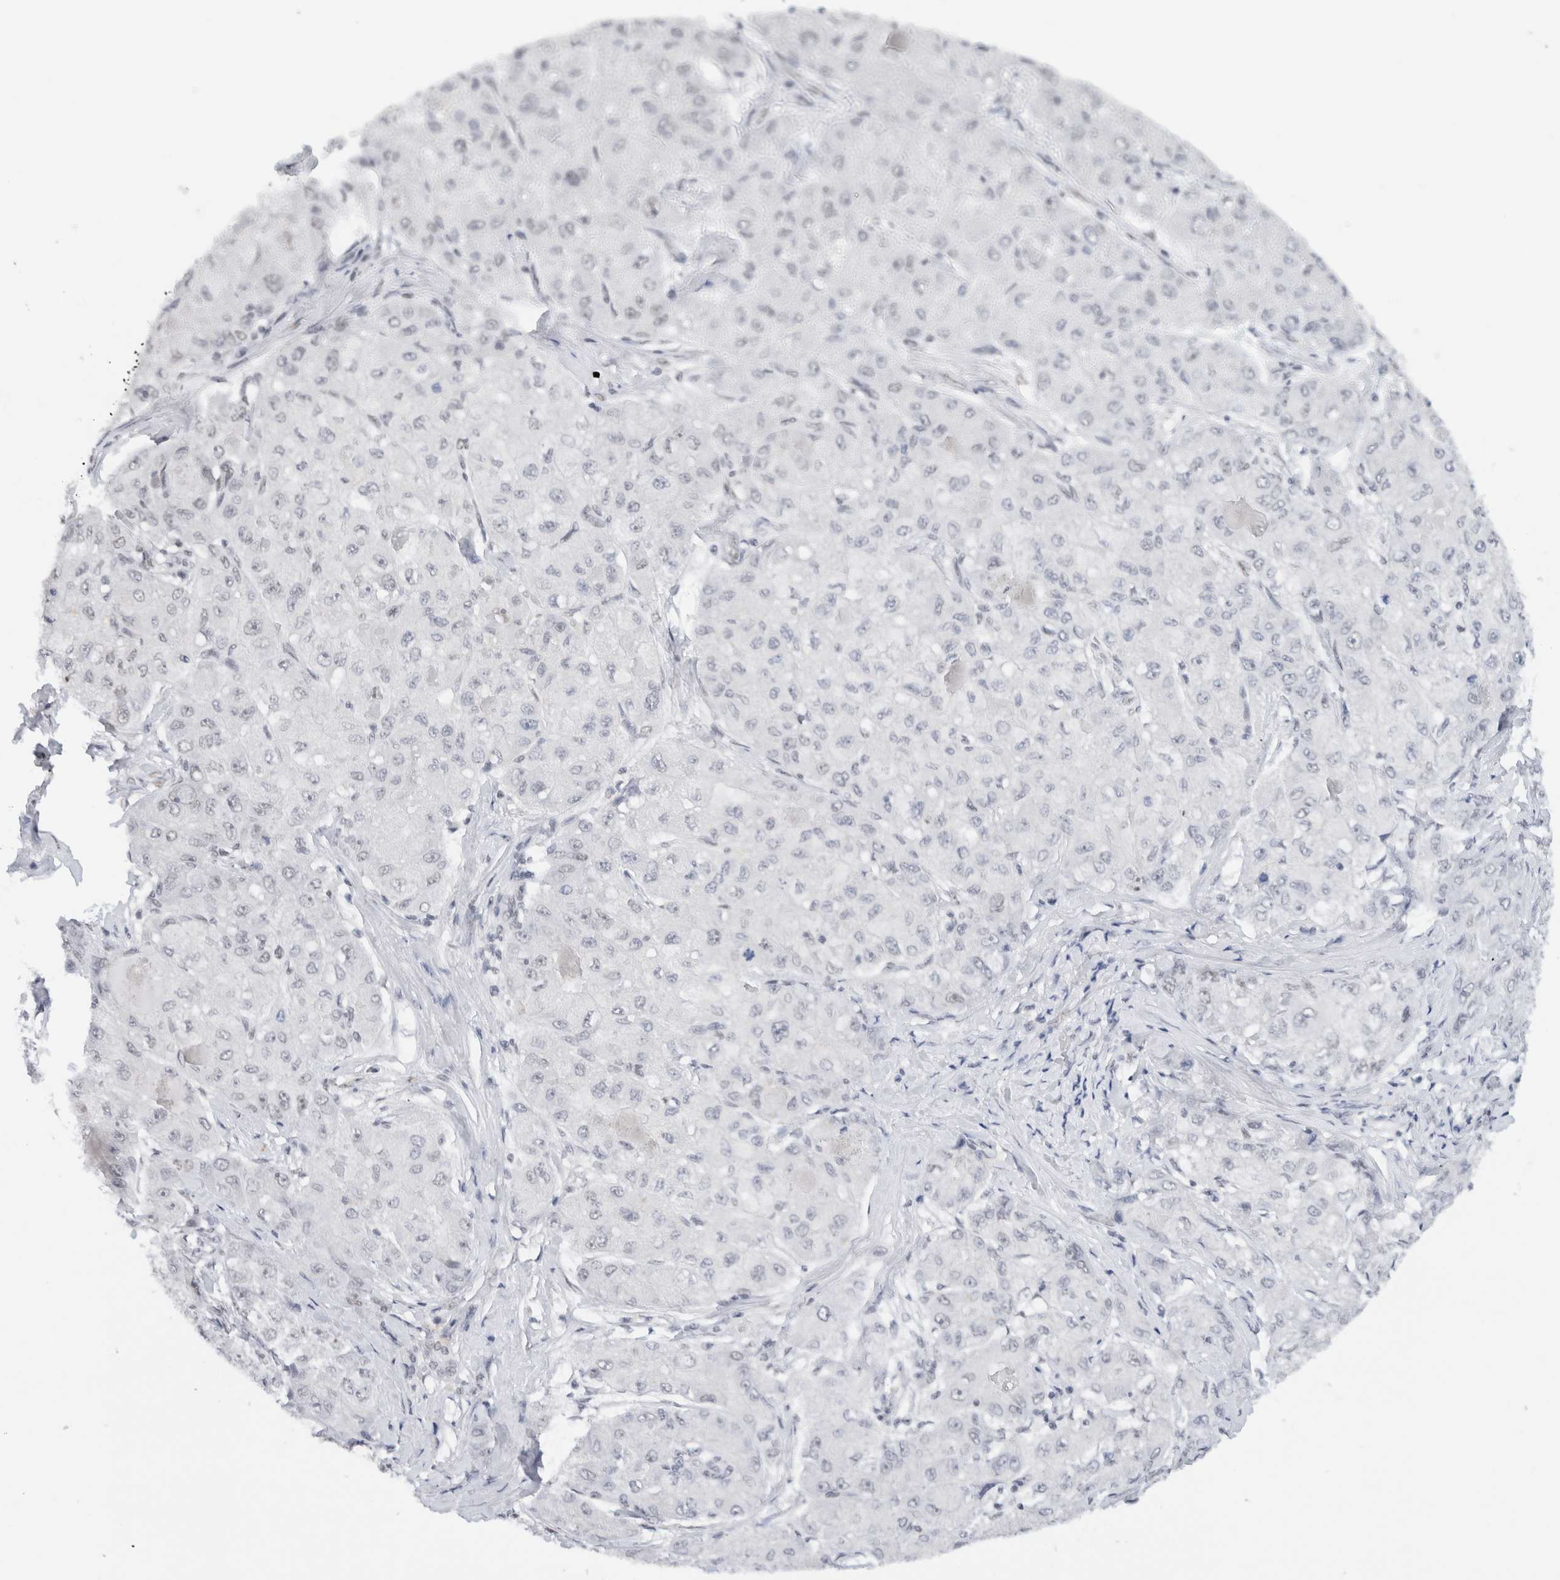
{"staining": {"intensity": "weak", "quantity": "25%-75%", "location": "nuclear"}, "tissue": "liver cancer", "cell_type": "Tumor cells", "image_type": "cancer", "snomed": [{"axis": "morphology", "description": "Carcinoma, Hepatocellular, NOS"}, {"axis": "topography", "description": "Liver"}], "caption": "Protein expression analysis of liver cancer (hepatocellular carcinoma) exhibits weak nuclear expression in about 25%-75% of tumor cells.", "gene": "COPS7A", "patient": {"sex": "male", "age": 80}}